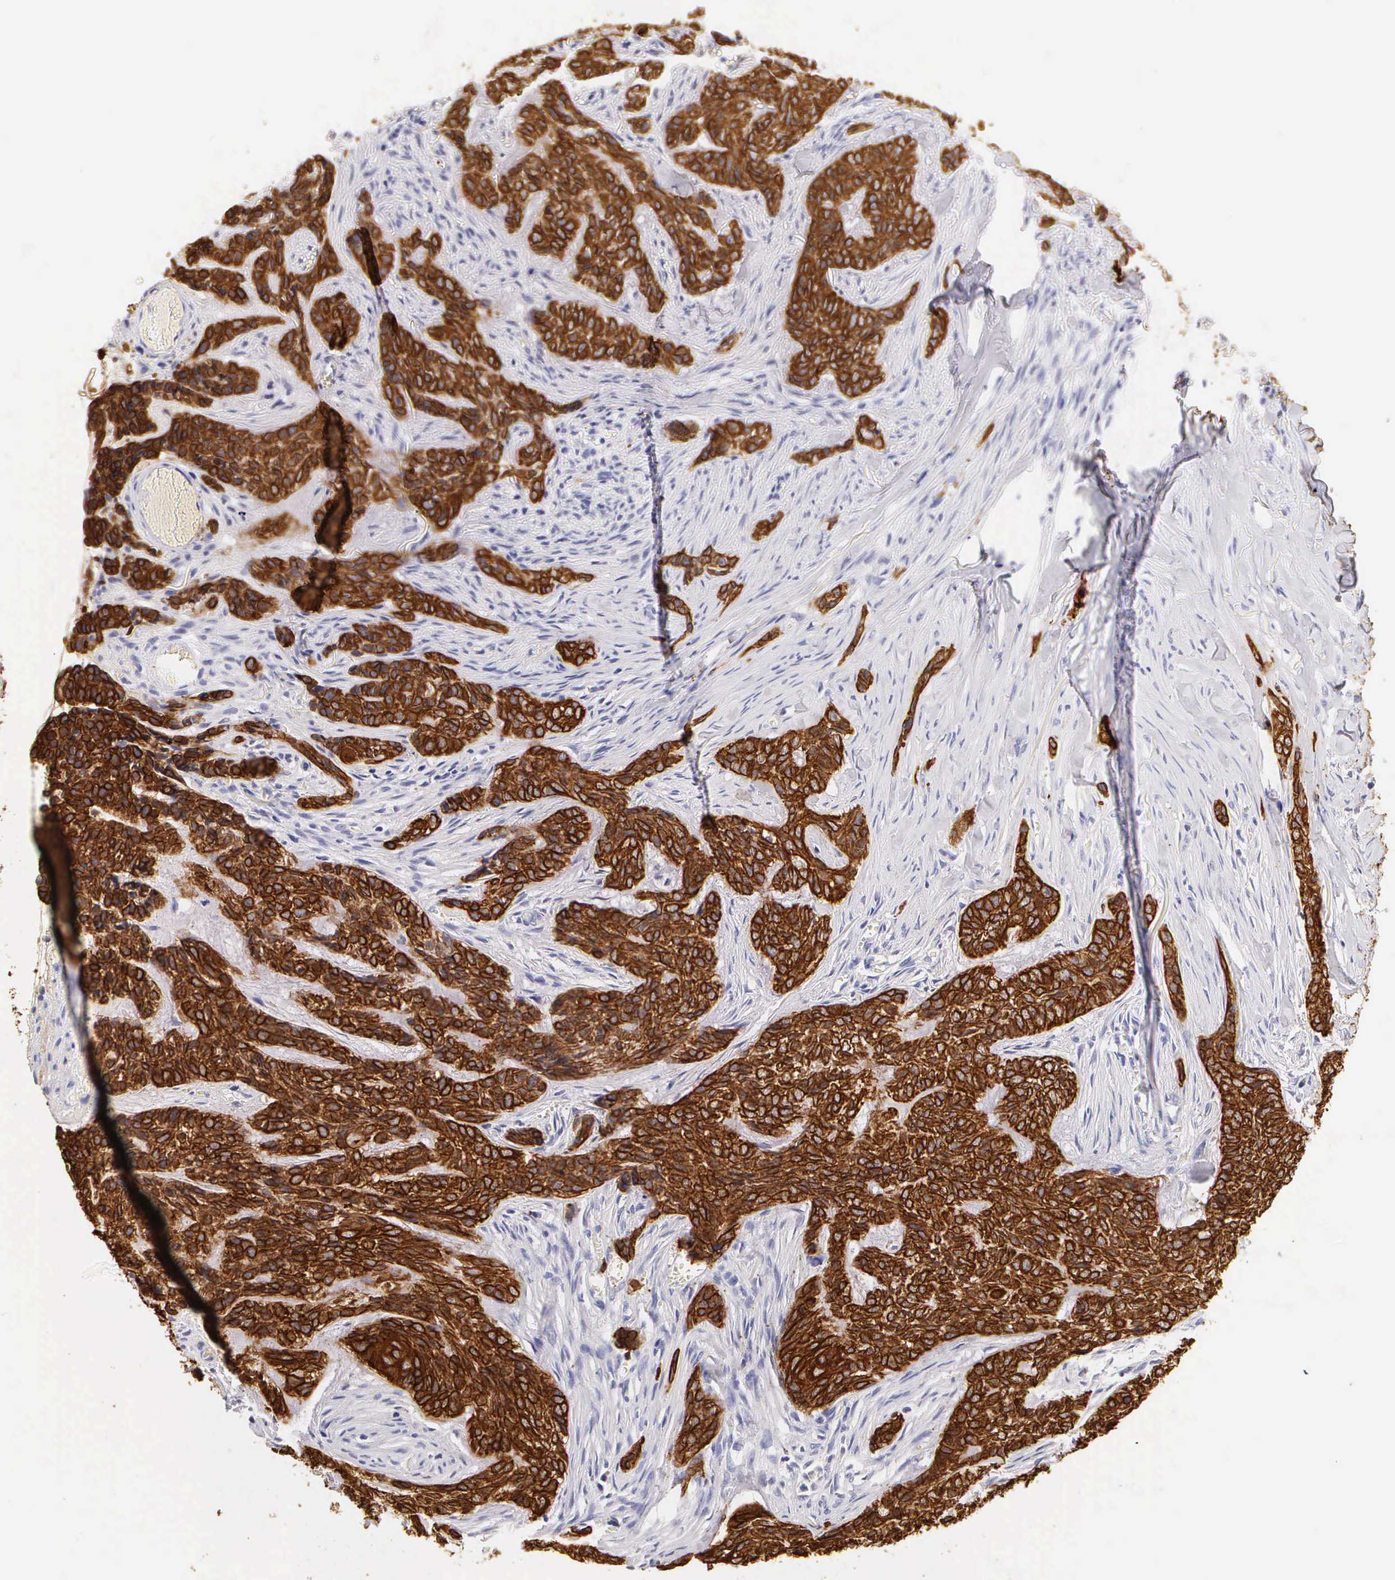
{"staining": {"intensity": "strong", "quantity": ">75%", "location": "cytoplasmic/membranous"}, "tissue": "skin cancer", "cell_type": "Tumor cells", "image_type": "cancer", "snomed": [{"axis": "morphology", "description": "Normal tissue, NOS"}, {"axis": "morphology", "description": "Basal cell carcinoma"}, {"axis": "topography", "description": "Skin"}], "caption": "An IHC photomicrograph of tumor tissue is shown. Protein staining in brown shows strong cytoplasmic/membranous positivity in skin cancer within tumor cells. Nuclei are stained in blue.", "gene": "KRT17", "patient": {"sex": "female", "age": 65}}